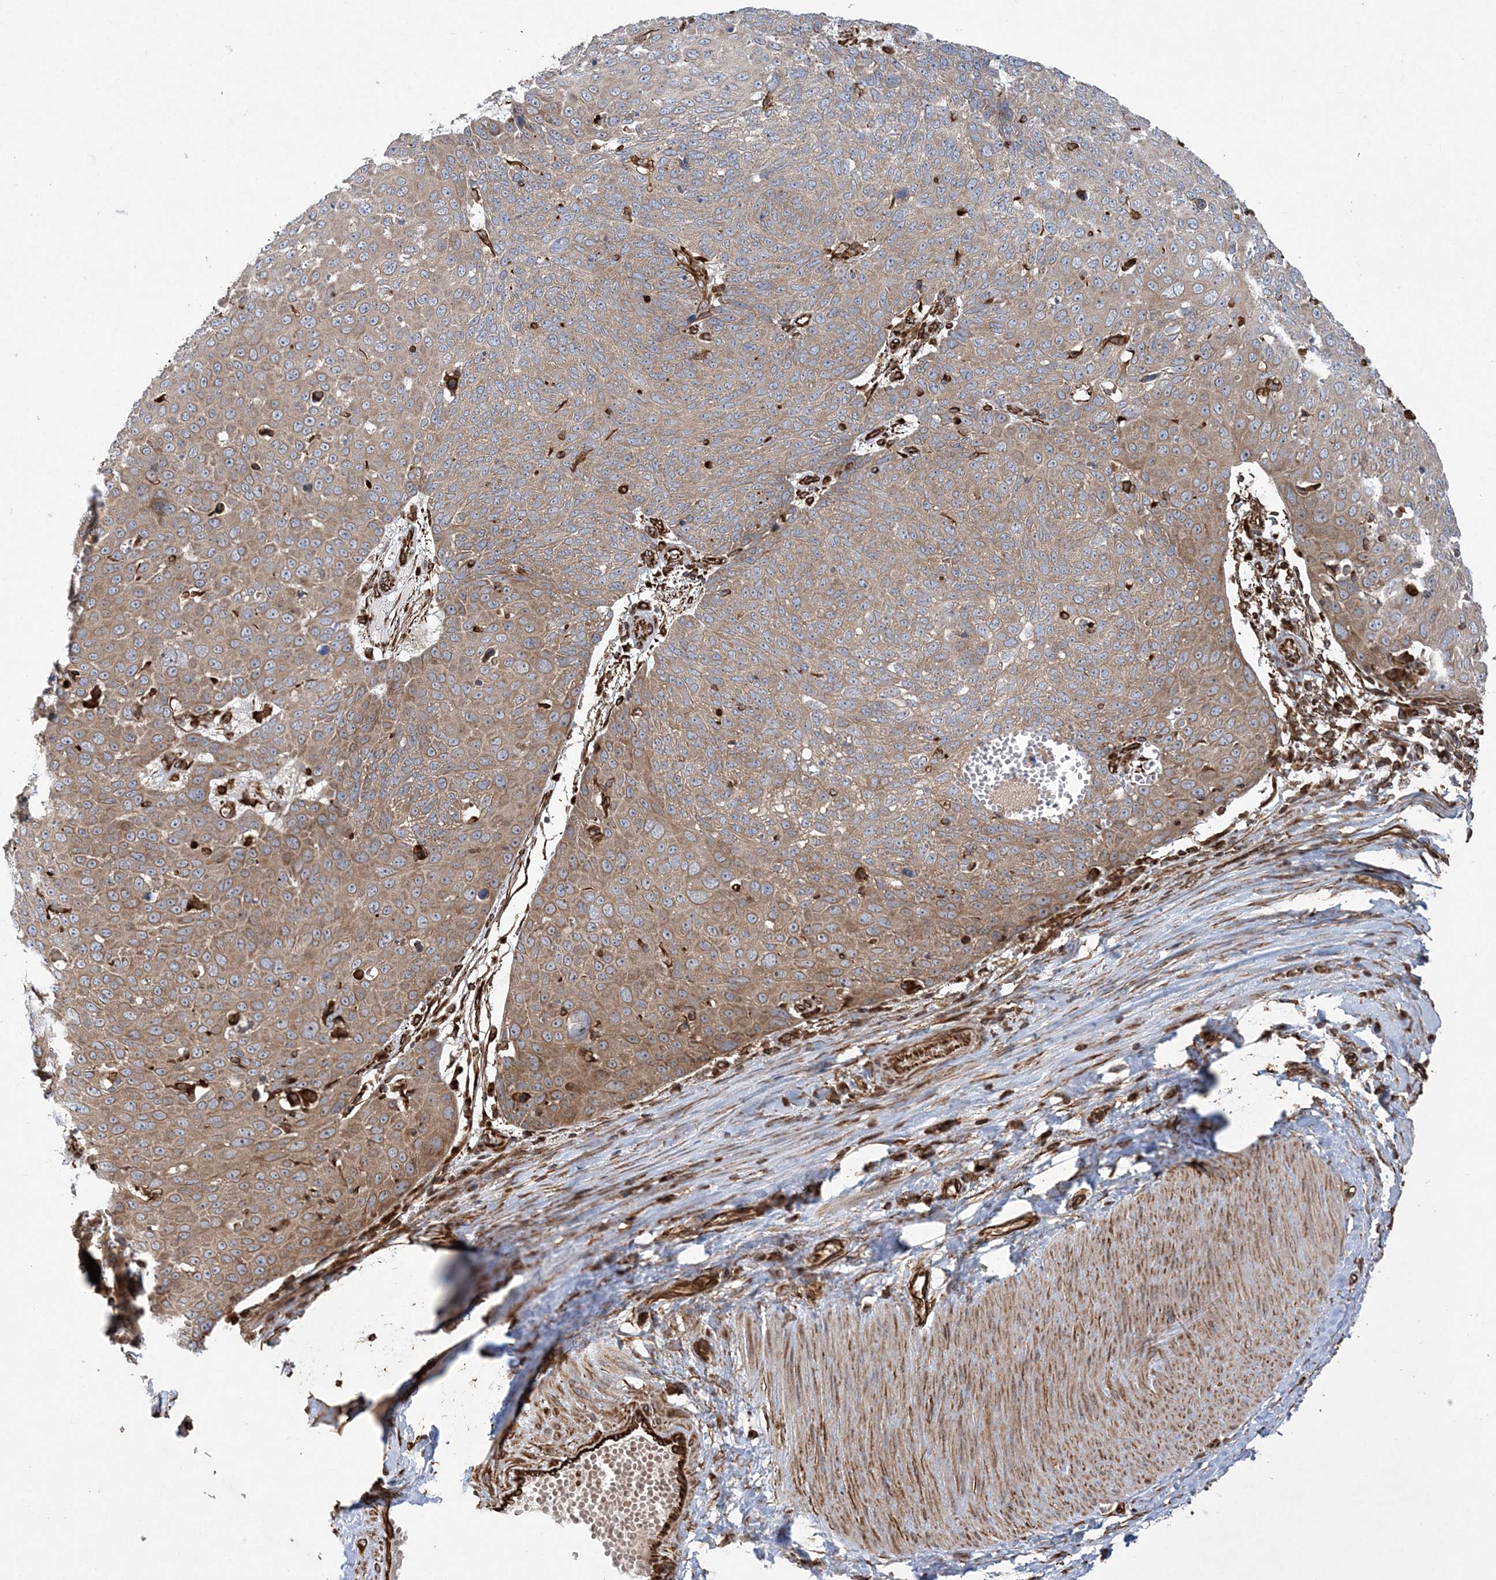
{"staining": {"intensity": "moderate", "quantity": "<25%", "location": "cytoplasmic/membranous"}, "tissue": "skin cancer", "cell_type": "Tumor cells", "image_type": "cancer", "snomed": [{"axis": "morphology", "description": "Squamous cell carcinoma, NOS"}, {"axis": "topography", "description": "Skin"}], "caption": "This is an image of immunohistochemistry staining of skin cancer (squamous cell carcinoma), which shows moderate staining in the cytoplasmic/membranous of tumor cells.", "gene": "FAM114A2", "patient": {"sex": "male", "age": 71}}